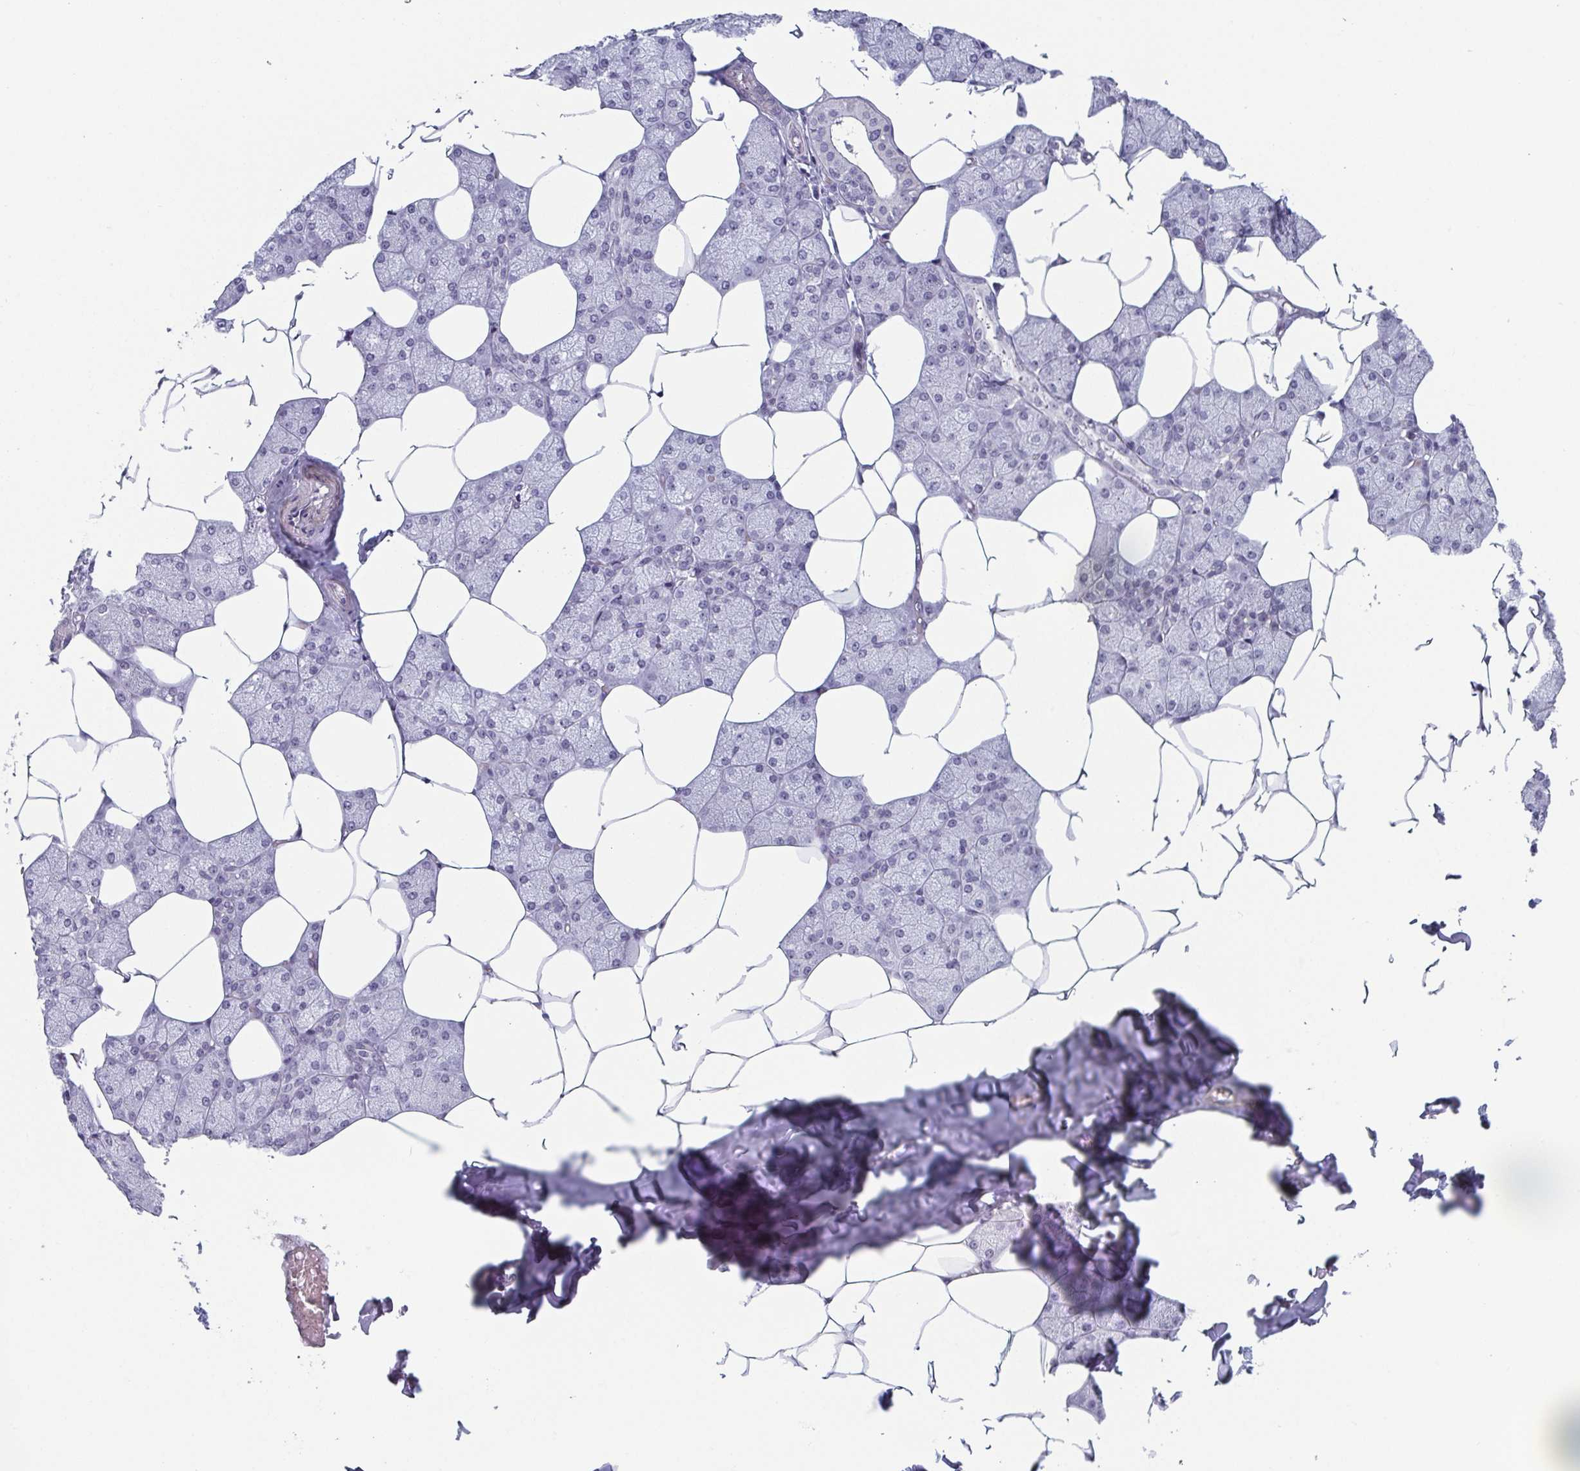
{"staining": {"intensity": "weak", "quantity": "<25%", "location": "nuclear"}, "tissue": "salivary gland", "cell_type": "Glandular cells", "image_type": "normal", "snomed": [{"axis": "morphology", "description": "Normal tissue, NOS"}, {"axis": "topography", "description": "Salivary gland"}], "caption": "Human salivary gland stained for a protein using IHC displays no positivity in glandular cells.", "gene": "EXOSC7", "patient": {"sex": "female", "age": 43}}